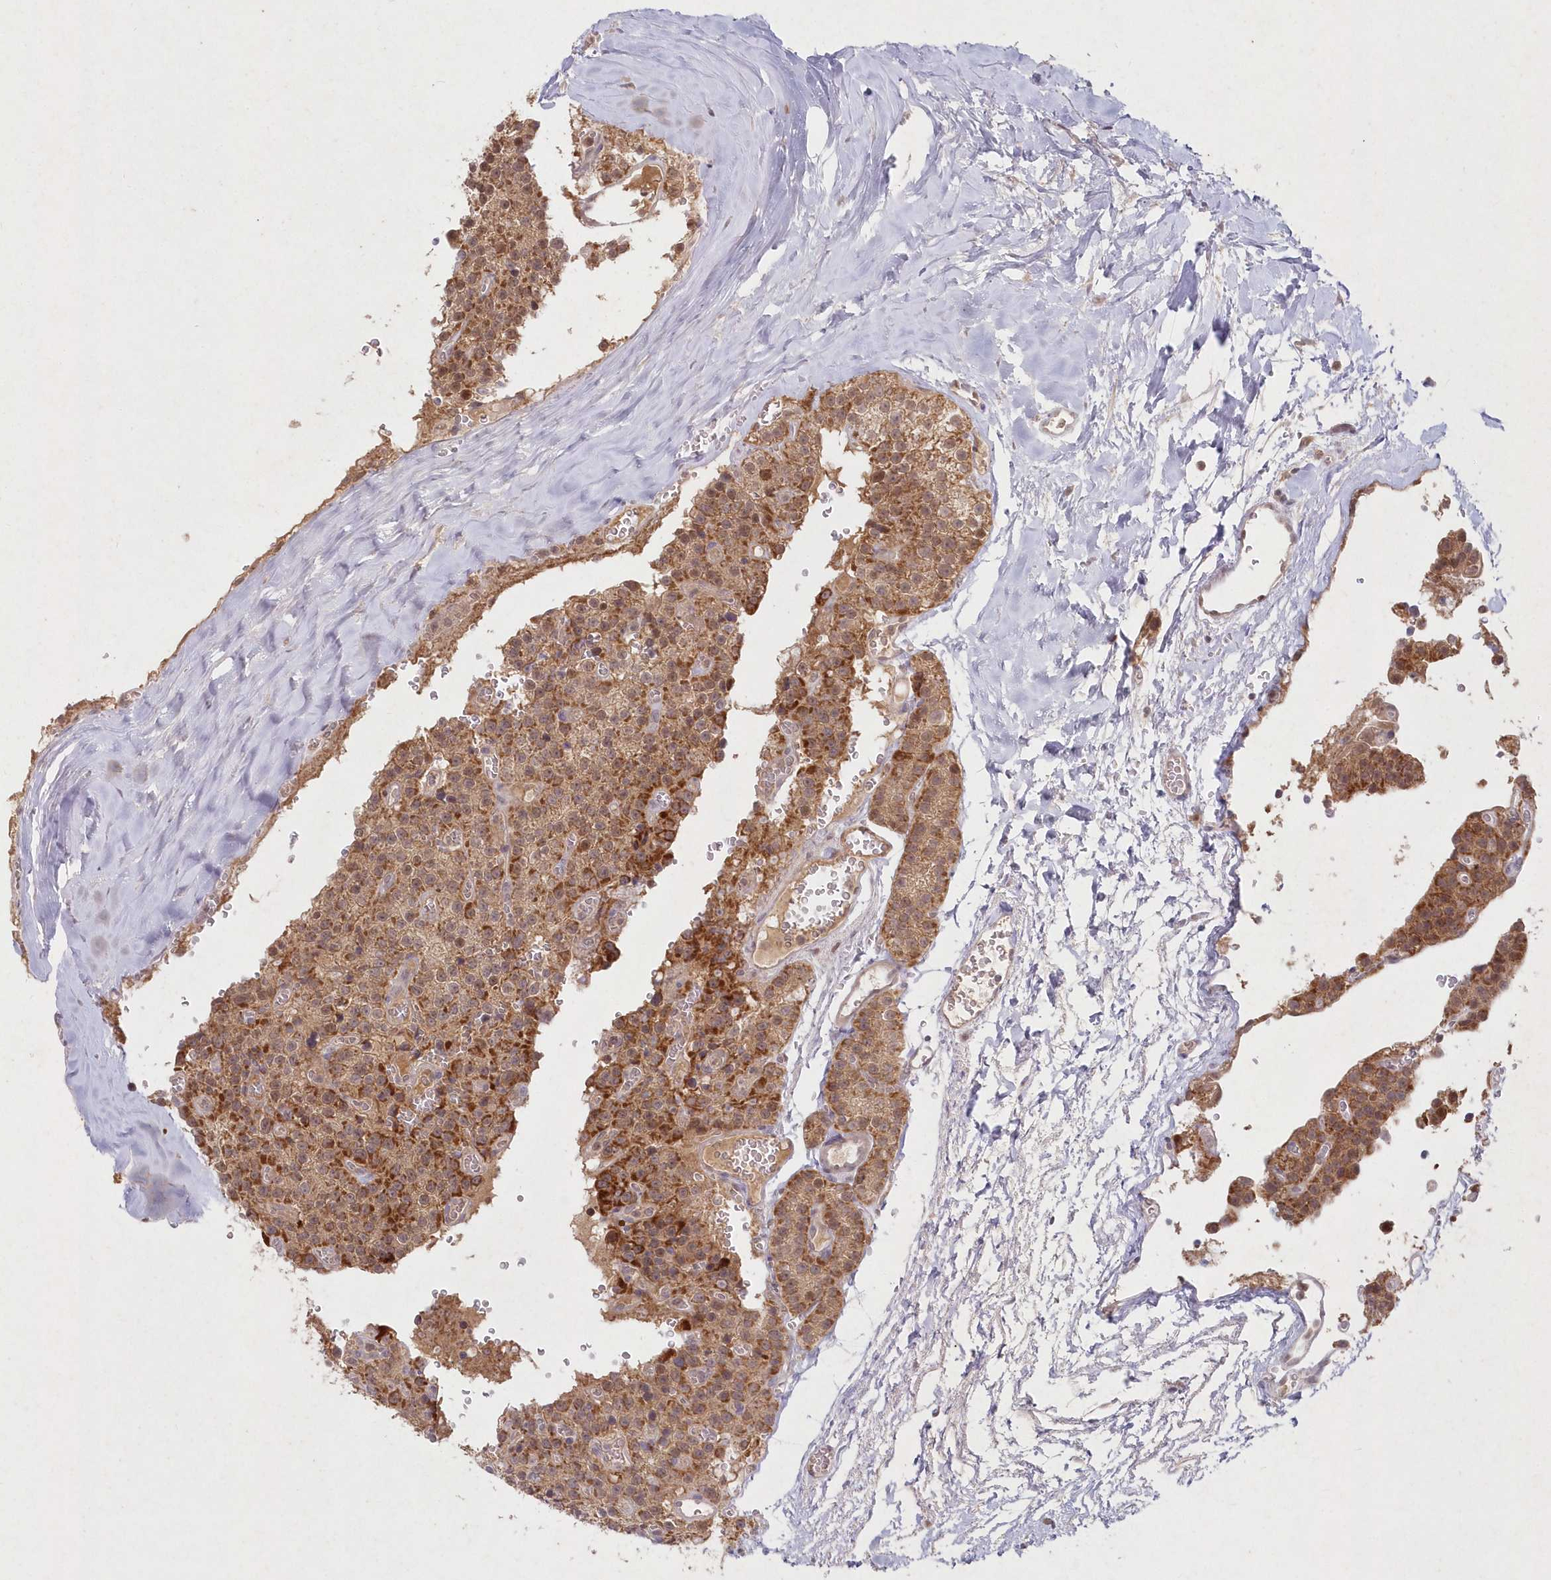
{"staining": {"intensity": "moderate", "quantity": ">75%", "location": "cytoplasmic/membranous,nuclear"}, "tissue": "parathyroid gland", "cell_type": "Glandular cells", "image_type": "normal", "snomed": [{"axis": "morphology", "description": "Normal tissue, NOS"}, {"axis": "topography", "description": "Parathyroid gland"}], "caption": "Glandular cells show medium levels of moderate cytoplasmic/membranous,nuclear staining in approximately >75% of cells in unremarkable parathyroid gland. The staining is performed using DAB brown chromogen to label protein expression. The nuclei are counter-stained blue using hematoxylin.", "gene": "ASCC1", "patient": {"sex": "female", "age": 64}}